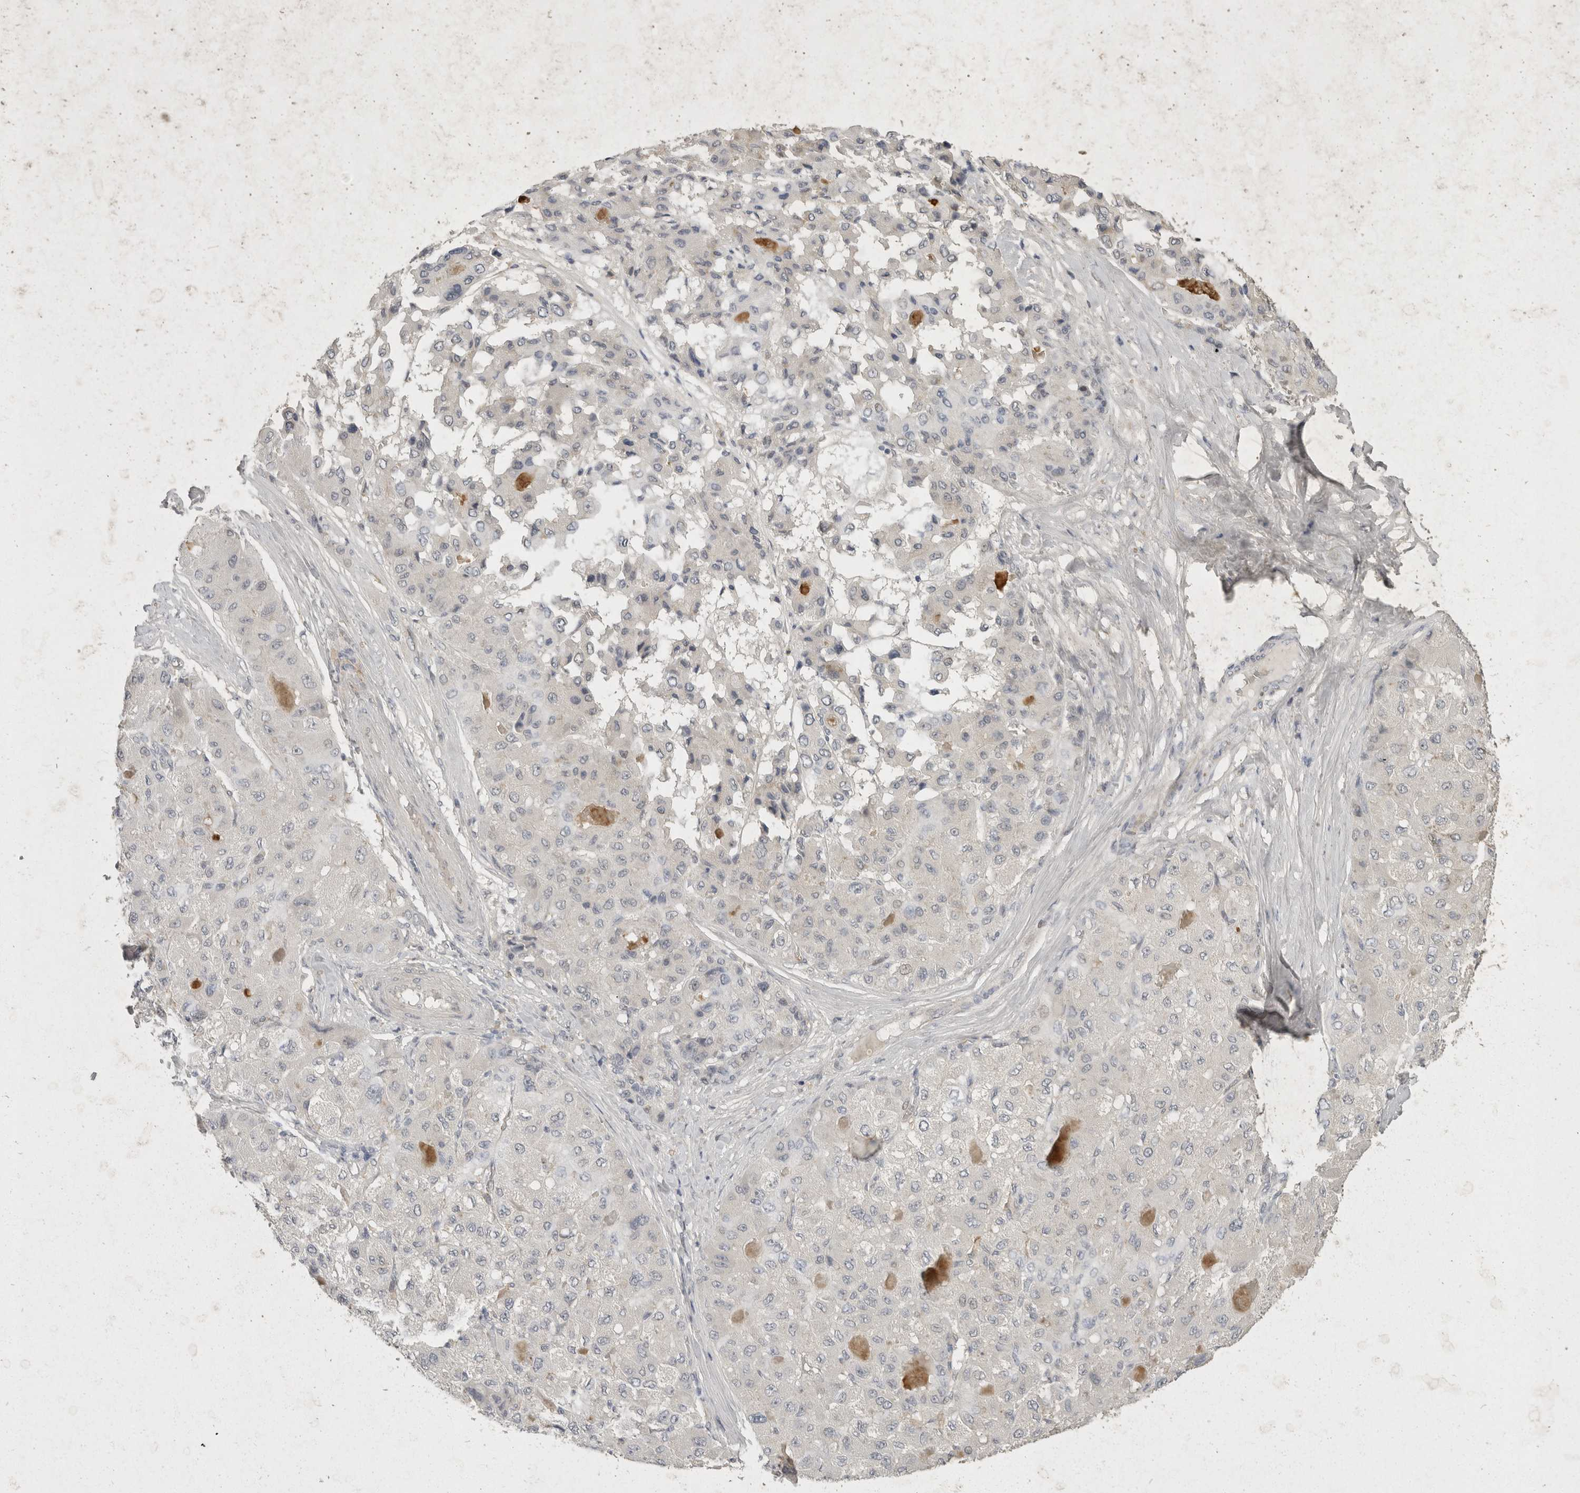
{"staining": {"intensity": "negative", "quantity": "none", "location": "none"}, "tissue": "liver cancer", "cell_type": "Tumor cells", "image_type": "cancer", "snomed": [{"axis": "morphology", "description": "Carcinoma, Hepatocellular, NOS"}, {"axis": "topography", "description": "Liver"}], "caption": "Tumor cells are negative for brown protein staining in hepatocellular carcinoma (liver).", "gene": "TOM1L2", "patient": {"sex": "male", "age": 80}}